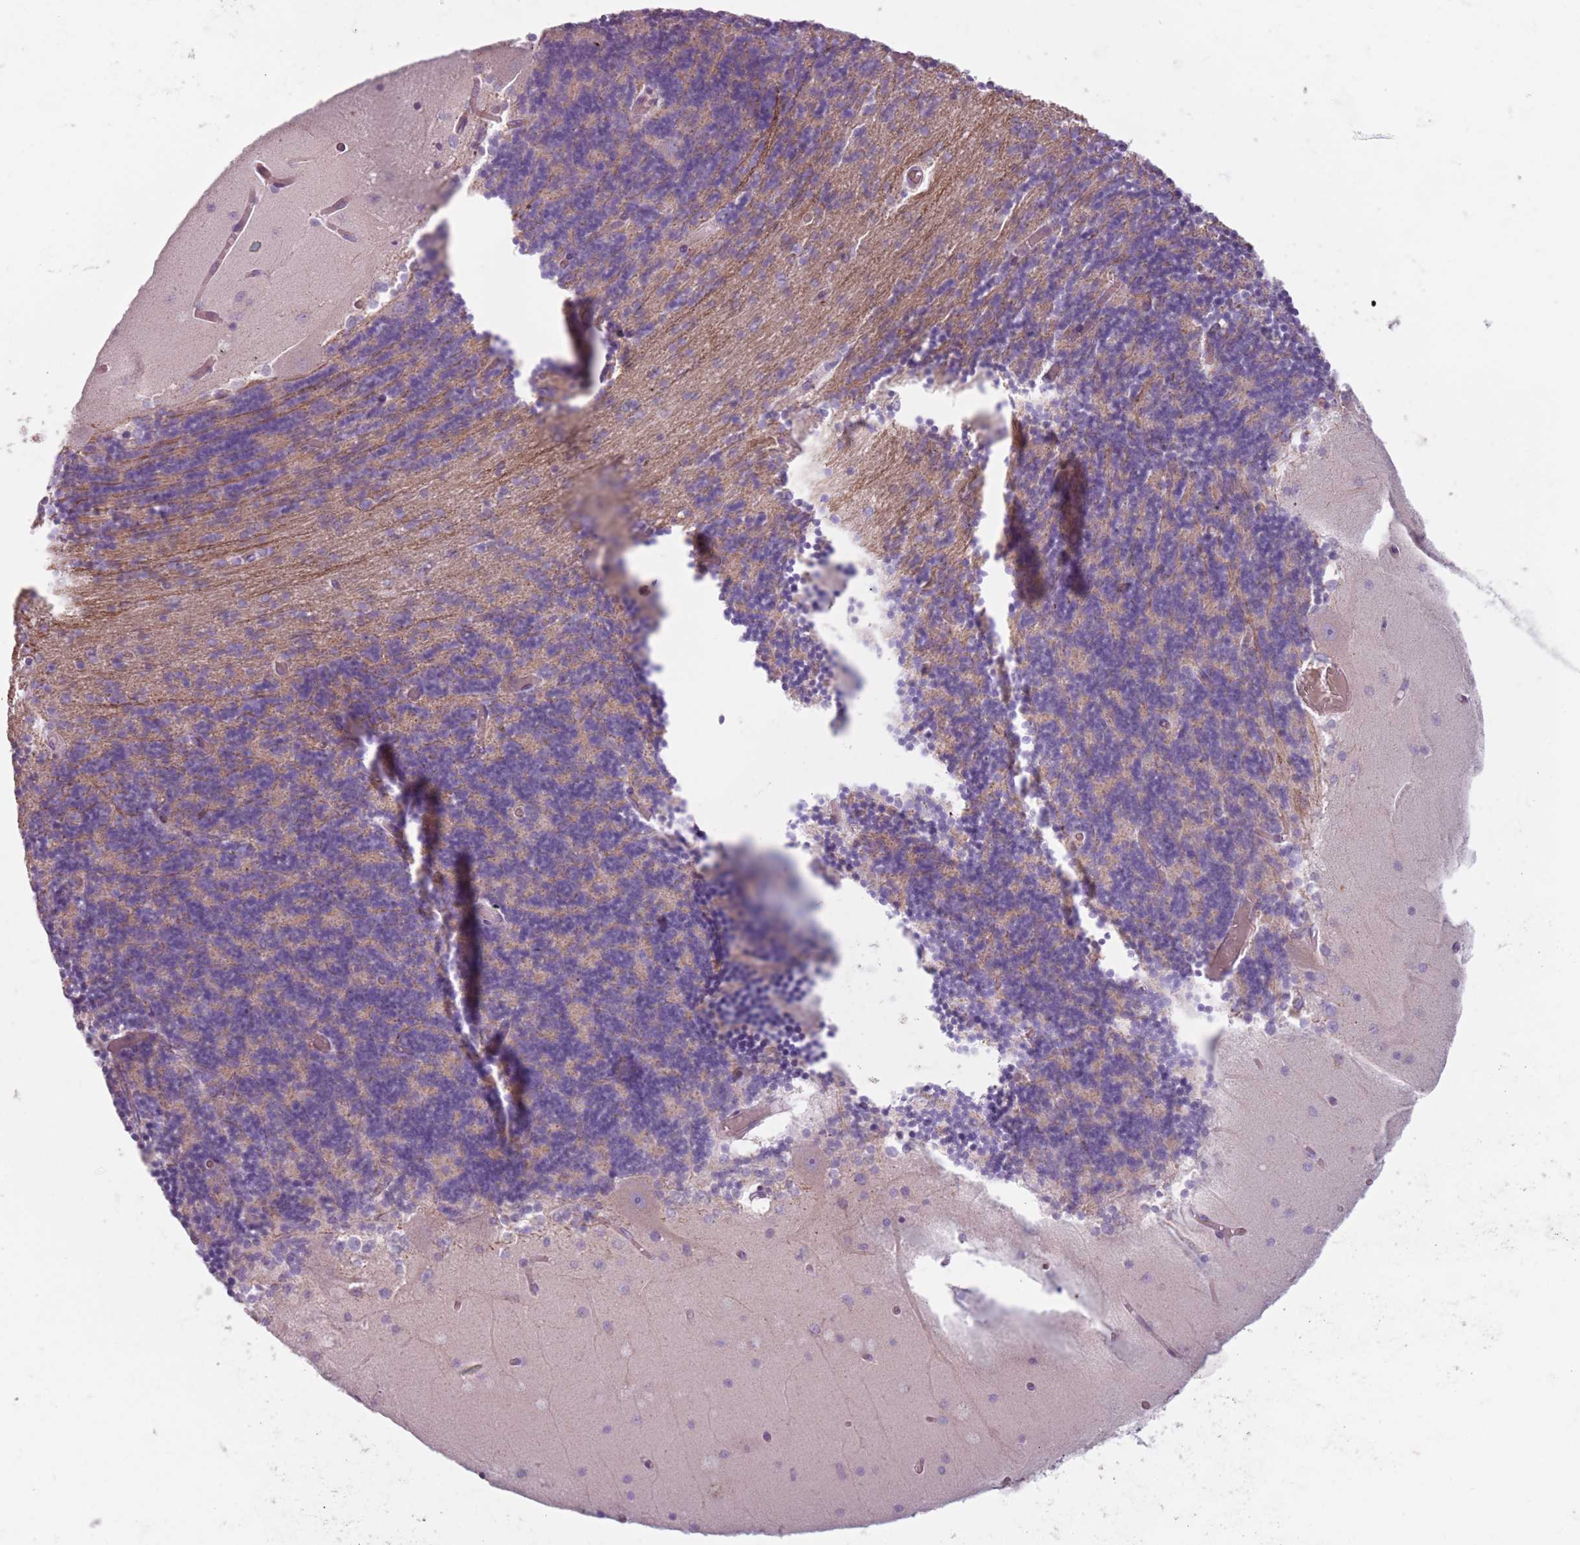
{"staining": {"intensity": "weak", "quantity": "25%-75%", "location": "cytoplasmic/membranous"}, "tissue": "cerebellum", "cell_type": "Cells in granular layer", "image_type": "normal", "snomed": [{"axis": "morphology", "description": "Normal tissue, NOS"}, {"axis": "topography", "description": "Cerebellum"}], "caption": "Approximately 25%-75% of cells in granular layer in normal human cerebellum display weak cytoplasmic/membranous protein positivity as visualized by brown immunohistochemical staining.", "gene": "MEGF8", "patient": {"sex": "female", "age": 28}}